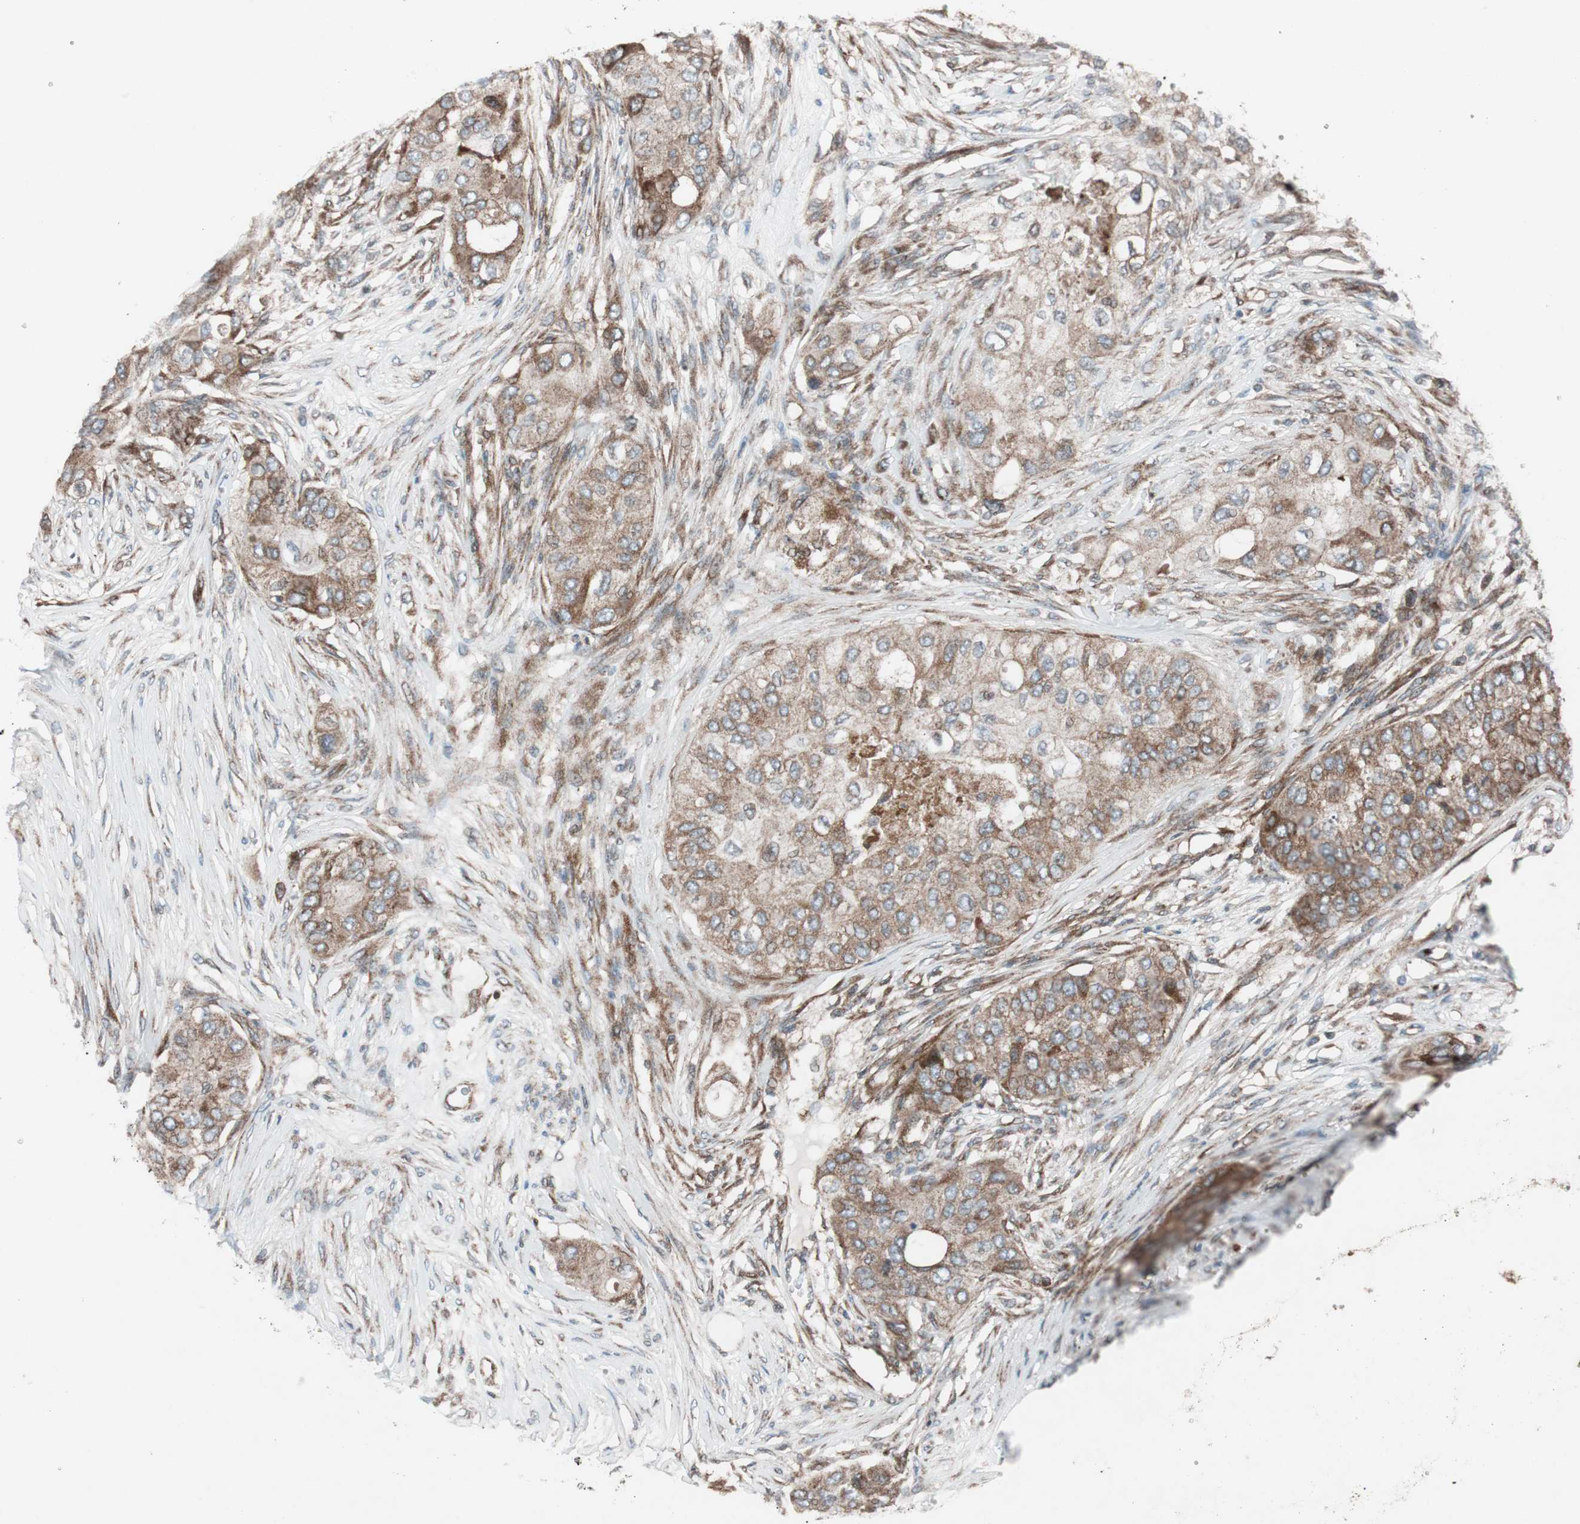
{"staining": {"intensity": "moderate", "quantity": ">75%", "location": "cytoplasmic/membranous"}, "tissue": "breast cancer", "cell_type": "Tumor cells", "image_type": "cancer", "snomed": [{"axis": "morphology", "description": "Normal tissue, NOS"}, {"axis": "morphology", "description": "Duct carcinoma"}, {"axis": "topography", "description": "Breast"}], "caption": "Immunohistochemical staining of human breast cancer exhibits moderate cytoplasmic/membranous protein expression in approximately >75% of tumor cells. (Stains: DAB in brown, nuclei in blue, Microscopy: brightfield microscopy at high magnification).", "gene": "CCL14", "patient": {"sex": "female", "age": 49}}